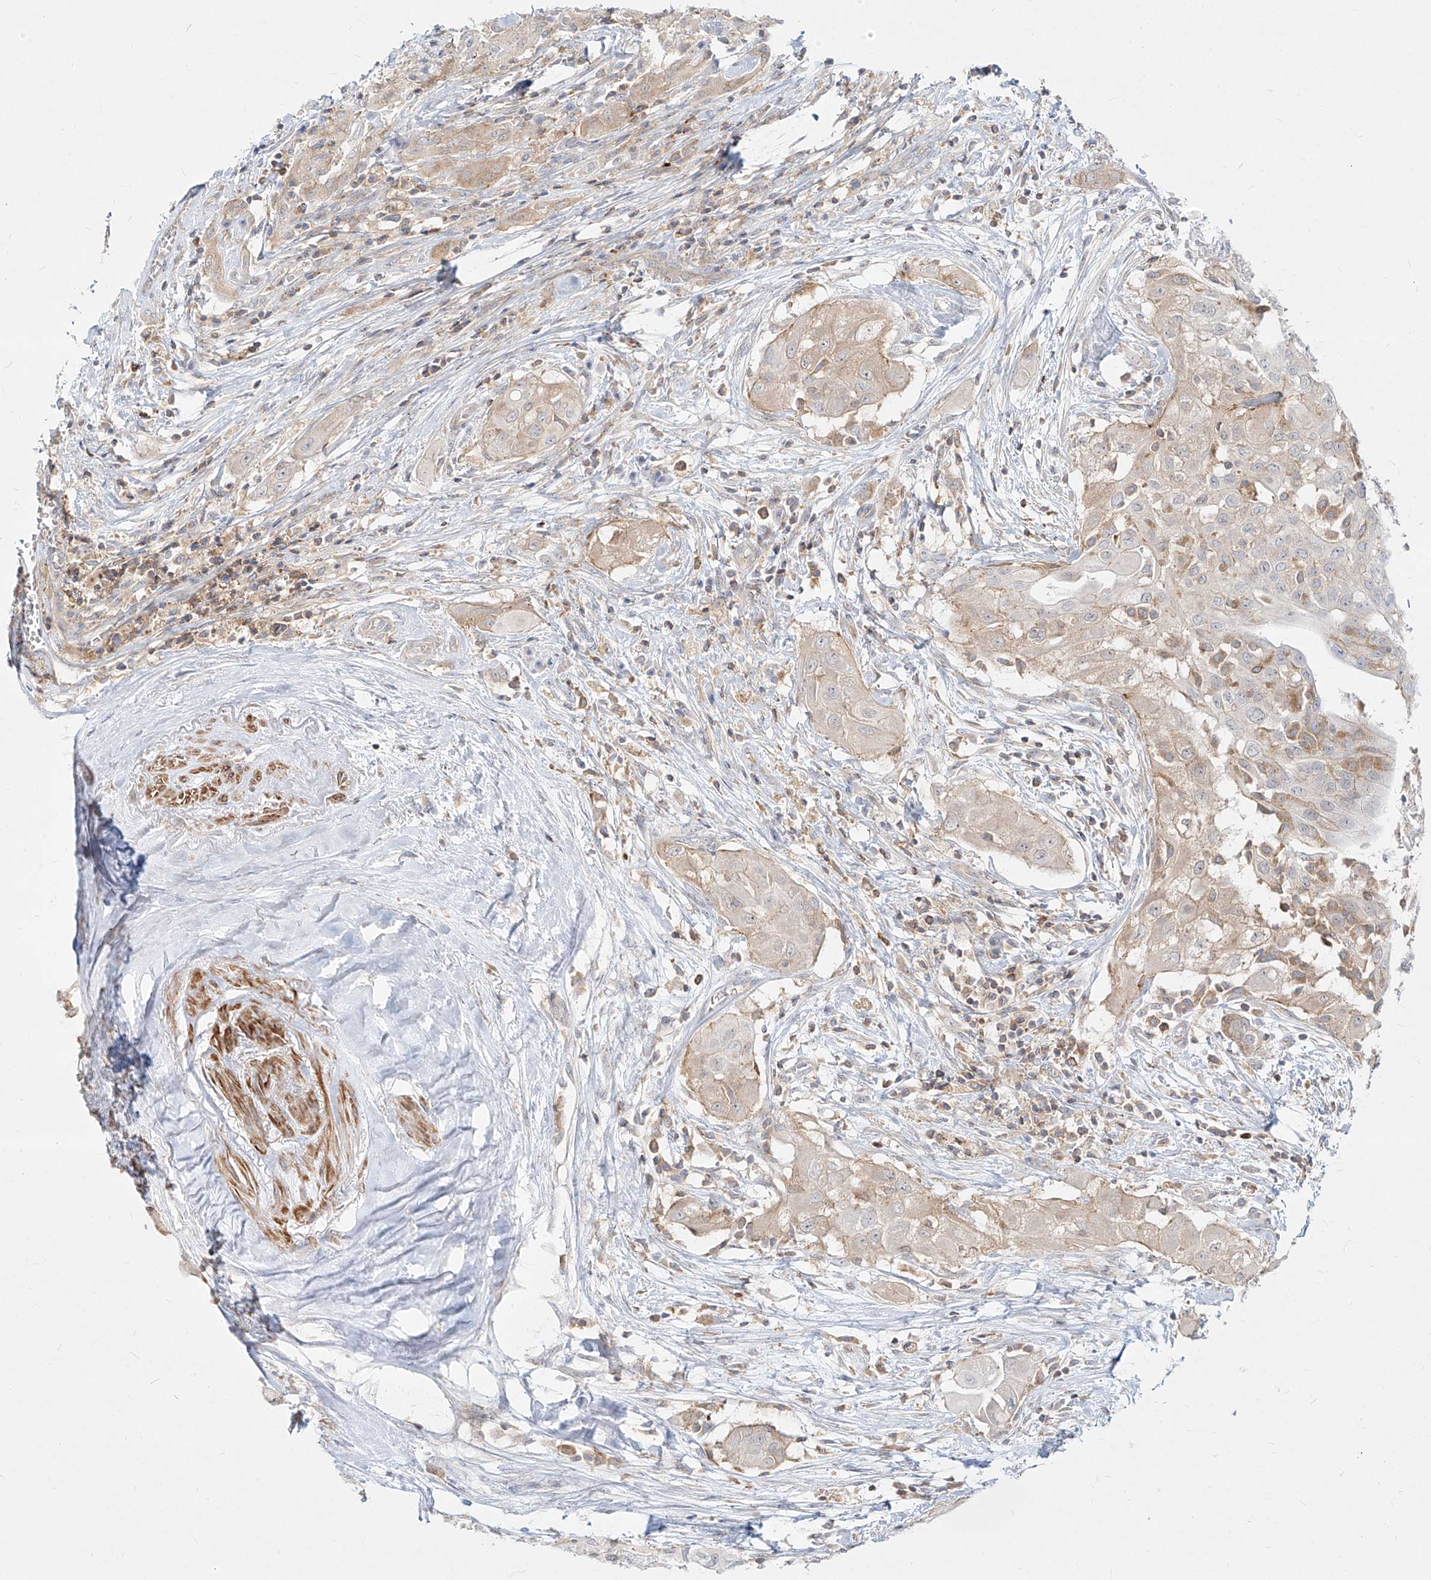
{"staining": {"intensity": "weak", "quantity": "25%-75%", "location": "cytoplasmic/membranous"}, "tissue": "thyroid cancer", "cell_type": "Tumor cells", "image_type": "cancer", "snomed": [{"axis": "morphology", "description": "Papillary adenocarcinoma, NOS"}, {"axis": "topography", "description": "Thyroid gland"}], "caption": "Papillary adenocarcinoma (thyroid) stained for a protein displays weak cytoplasmic/membranous positivity in tumor cells.", "gene": "SLC2A12", "patient": {"sex": "female", "age": 59}}